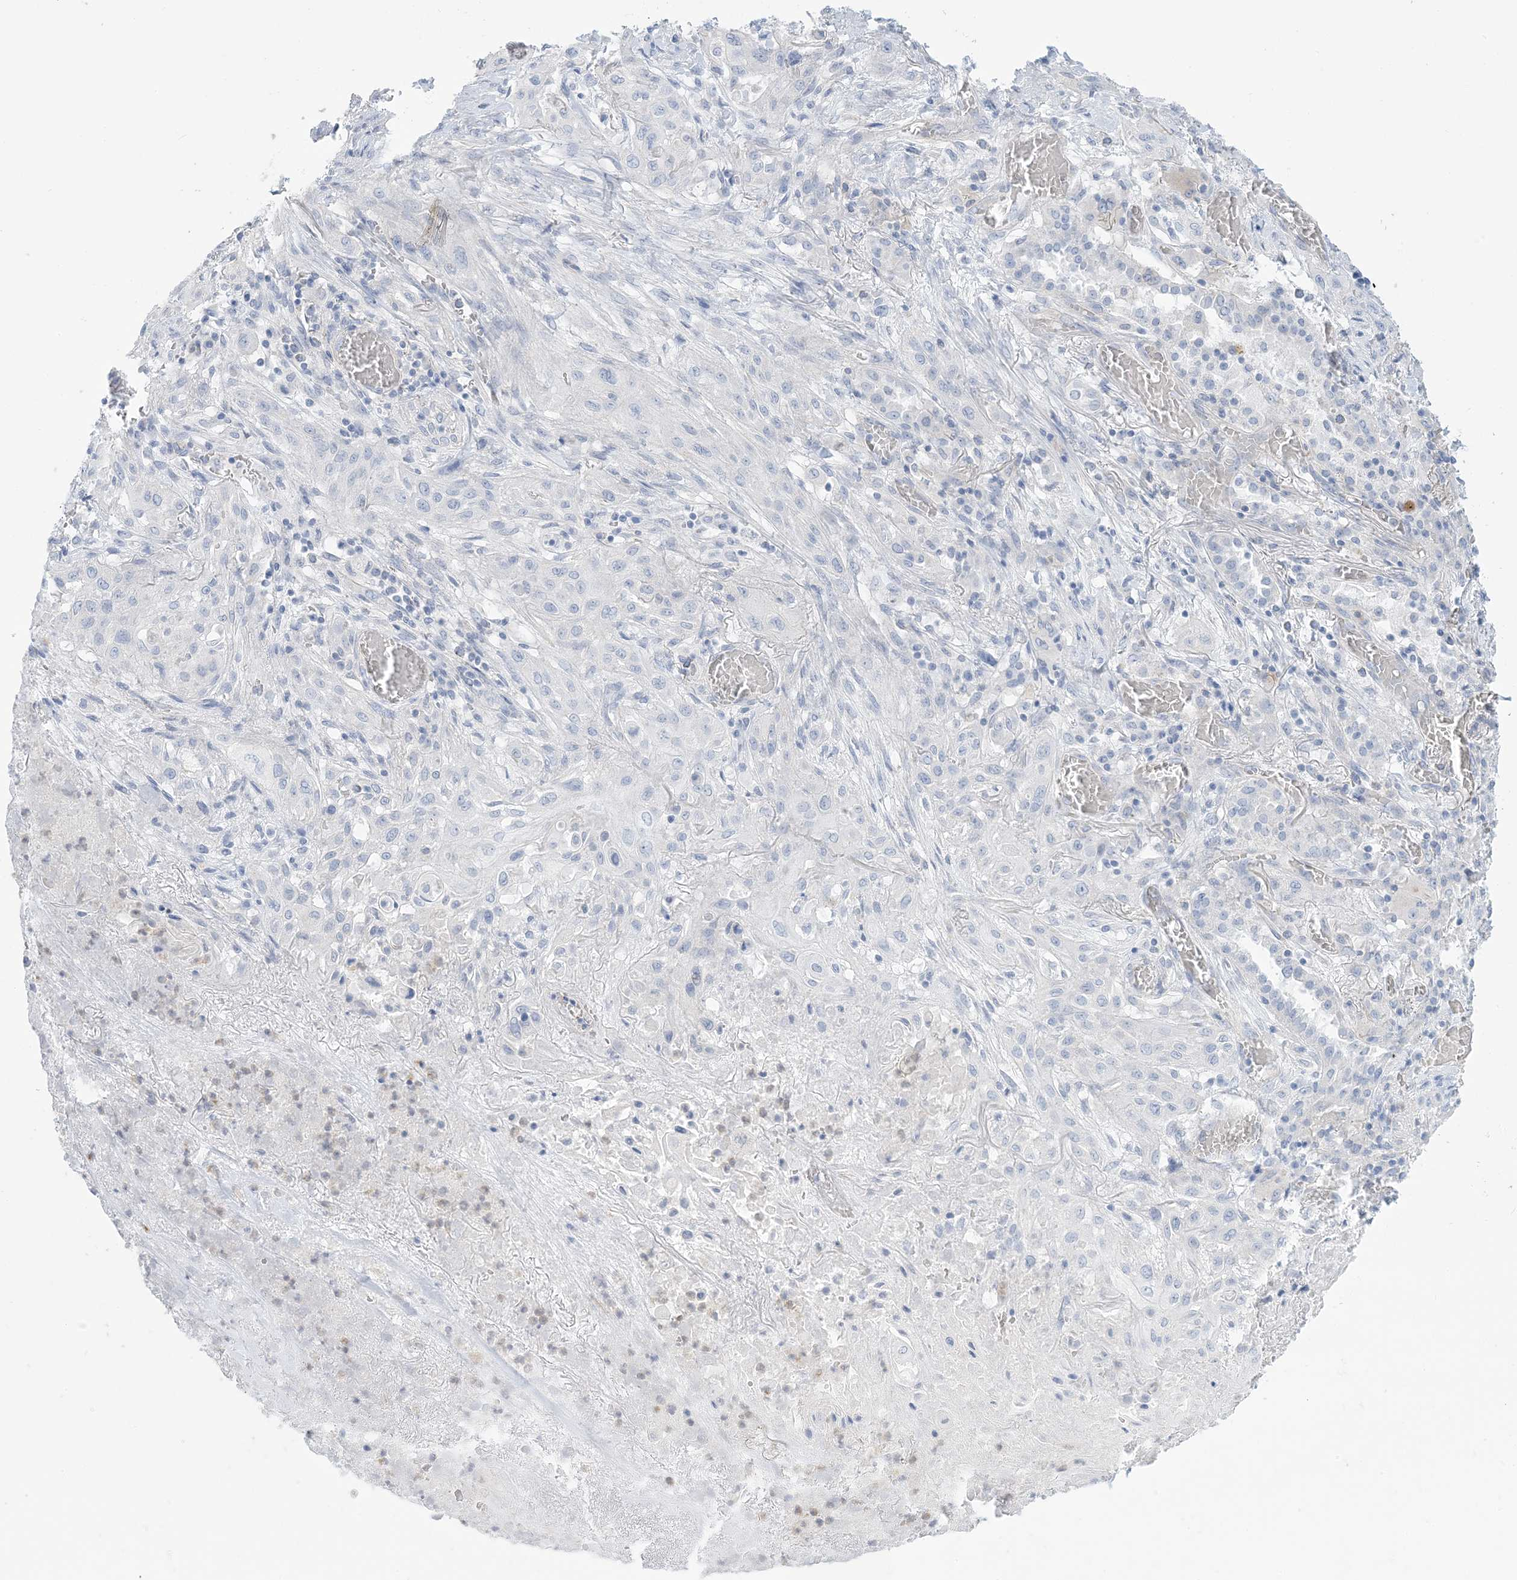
{"staining": {"intensity": "negative", "quantity": "none", "location": "none"}, "tissue": "lung cancer", "cell_type": "Tumor cells", "image_type": "cancer", "snomed": [{"axis": "morphology", "description": "Squamous cell carcinoma, NOS"}, {"axis": "topography", "description": "Lung"}], "caption": "Tumor cells show no significant positivity in lung cancer. (Immunohistochemistry, brightfield microscopy, high magnification).", "gene": "MTHFD2L", "patient": {"sex": "female", "age": 47}}